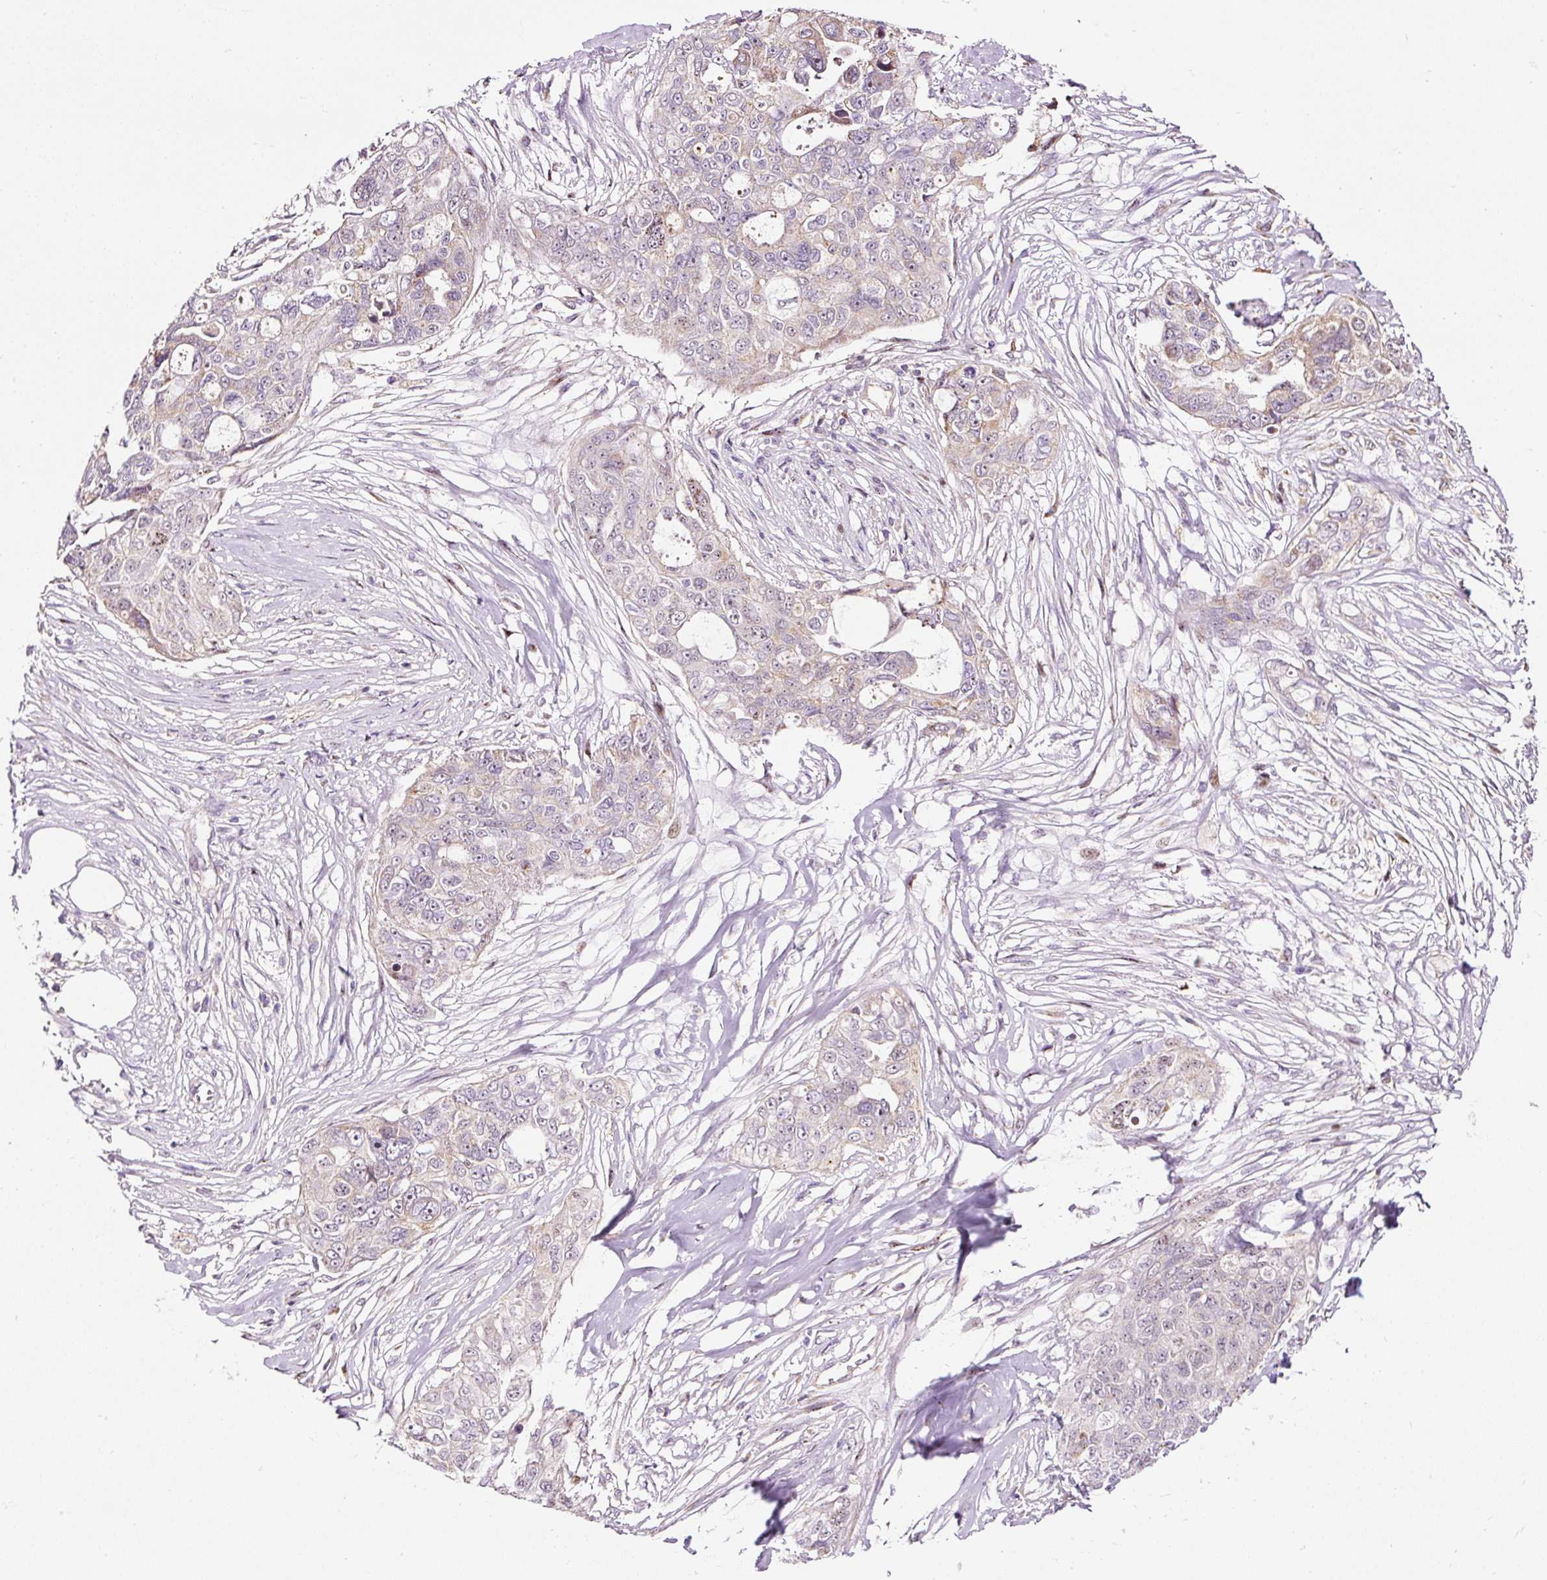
{"staining": {"intensity": "weak", "quantity": "<25%", "location": "cytoplasmic/membranous"}, "tissue": "ovarian cancer", "cell_type": "Tumor cells", "image_type": "cancer", "snomed": [{"axis": "morphology", "description": "Carcinoma, endometroid"}, {"axis": "topography", "description": "Ovary"}], "caption": "The histopathology image reveals no significant positivity in tumor cells of endometroid carcinoma (ovarian).", "gene": "BOLA3", "patient": {"sex": "female", "age": 70}}